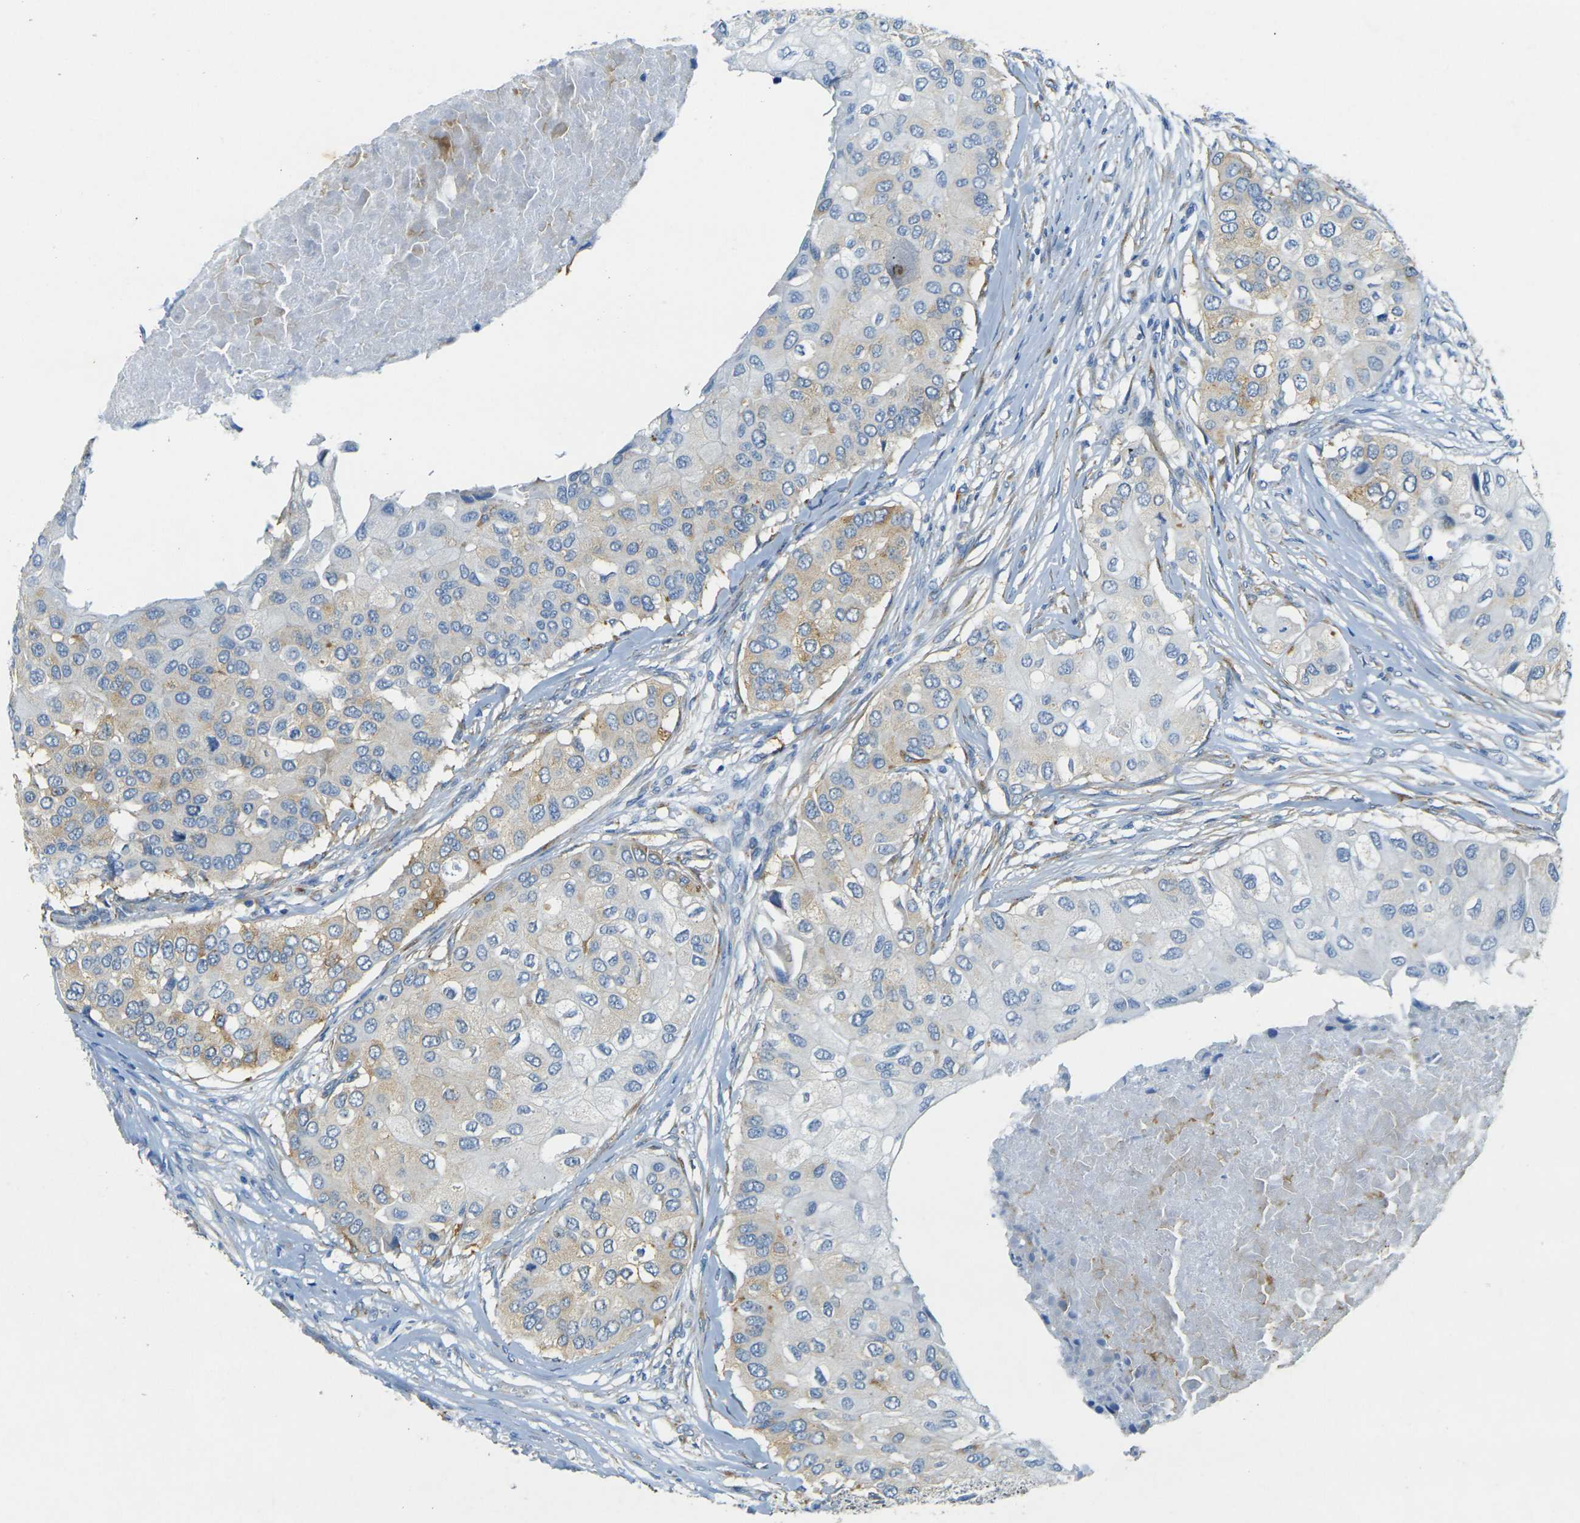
{"staining": {"intensity": "weak", "quantity": "<25%", "location": "cytoplasmic/membranous"}, "tissue": "breast cancer", "cell_type": "Tumor cells", "image_type": "cancer", "snomed": [{"axis": "morphology", "description": "Normal tissue, NOS"}, {"axis": "morphology", "description": "Duct carcinoma"}, {"axis": "topography", "description": "Breast"}], "caption": "Breast cancer (intraductal carcinoma) stained for a protein using IHC reveals no expression tumor cells.", "gene": "SORT1", "patient": {"sex": "female", "age": 49}}